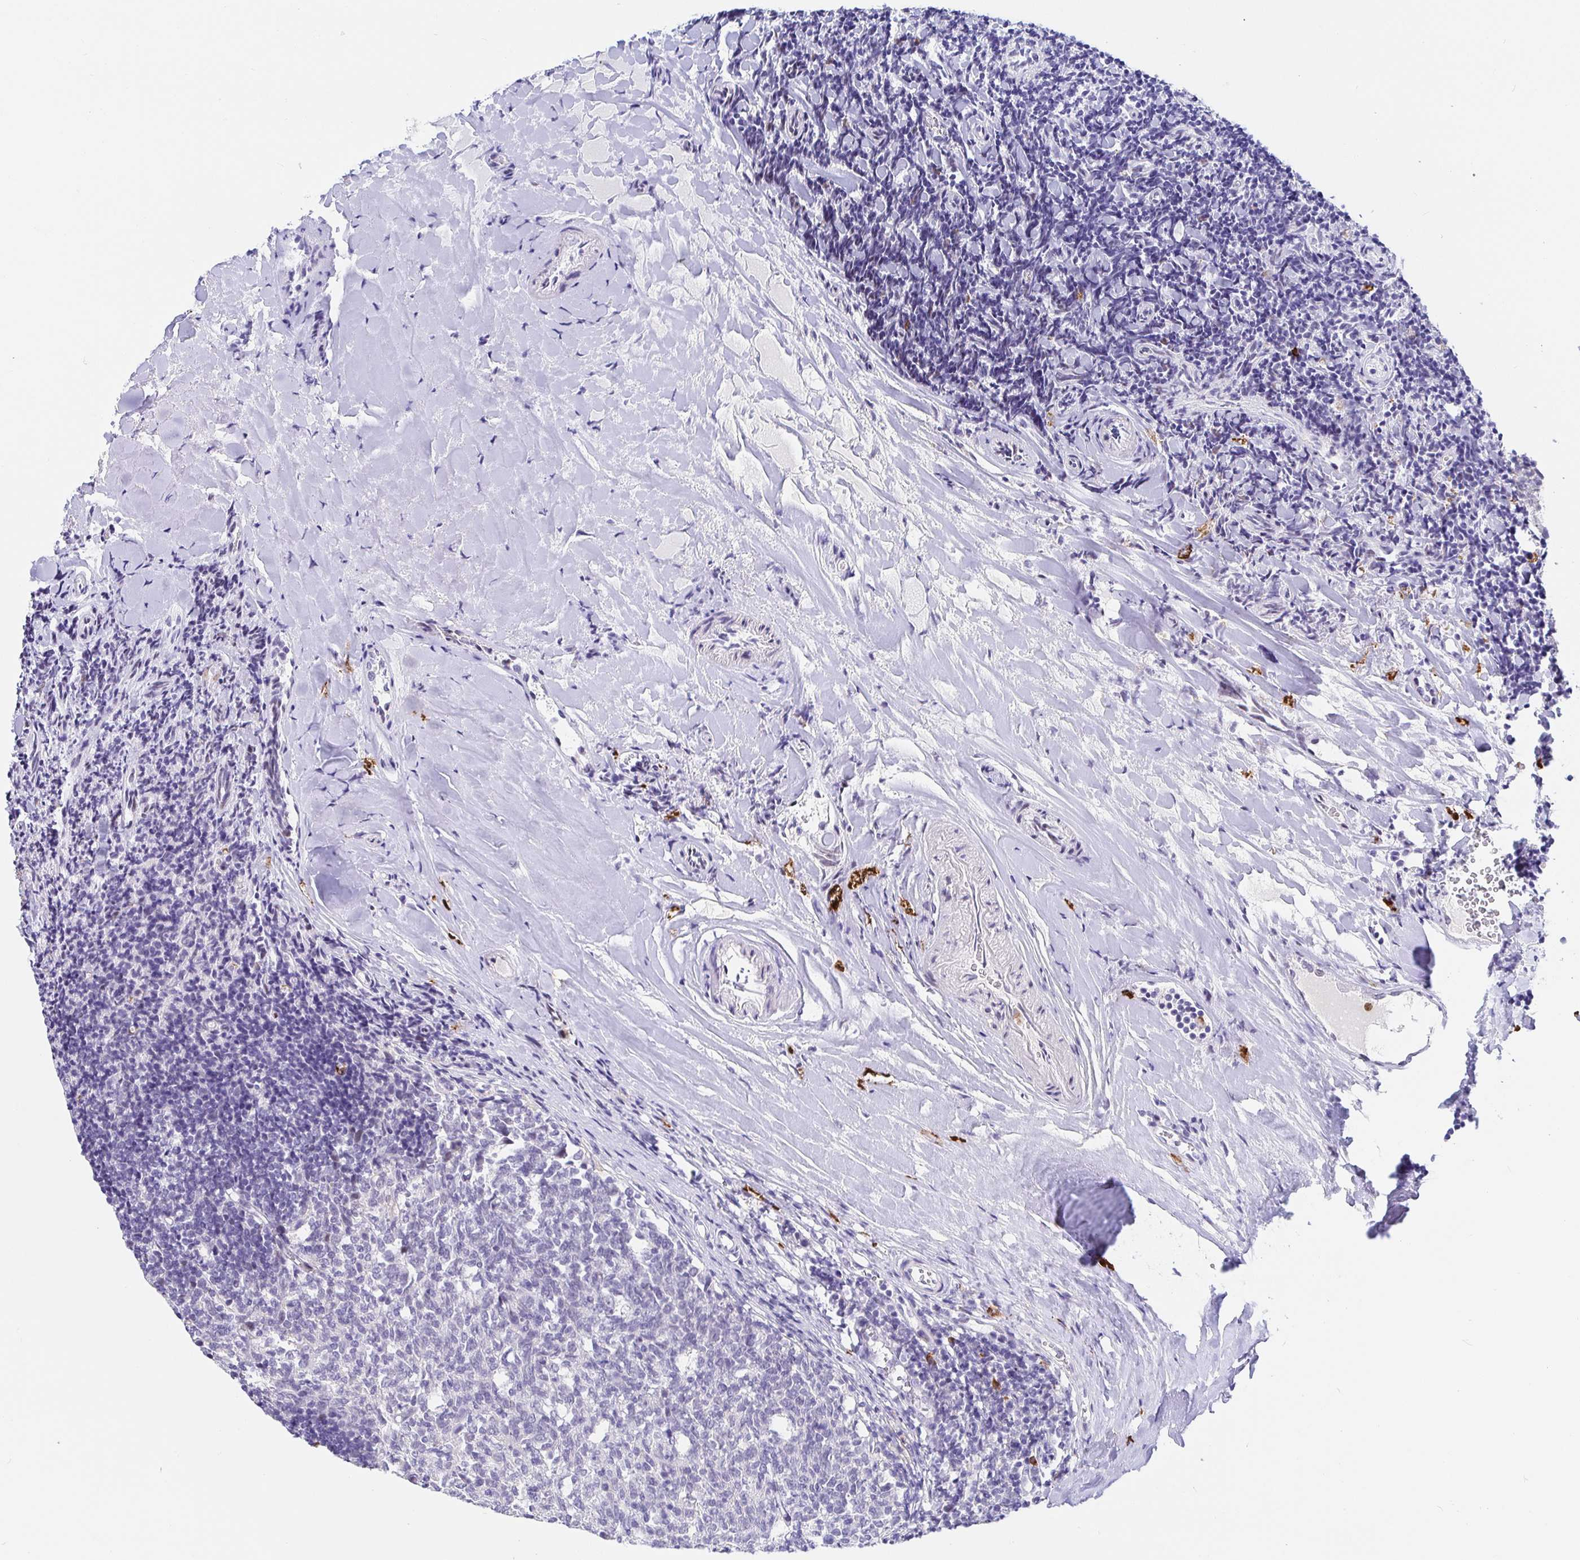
{"staining": {"intensity": "moderate", "quantity": "25%-75%", "location": "nuclear"}, "tissue": "tonsil", "cell_type": "Germinal center cells", "image_type": "normal", "snomed": [{"axis": "morphology", "description": "Normal tissue, NOS"}, {"axis": "topography", "description": "Tonsil"}], "caption": "Protein staining of unremarkable tonsil exhibits moderate nuclear positivity in approximately 25%-75% of germinal center cells. The protein is stained brown, and the nuclei are stained in blue (DAB (3,3'-diaminobenzidine) IHC with brightfield microscopy, high magnification).", "gene": "SETD5", "patient": {"sex": "female", "age": 10}}